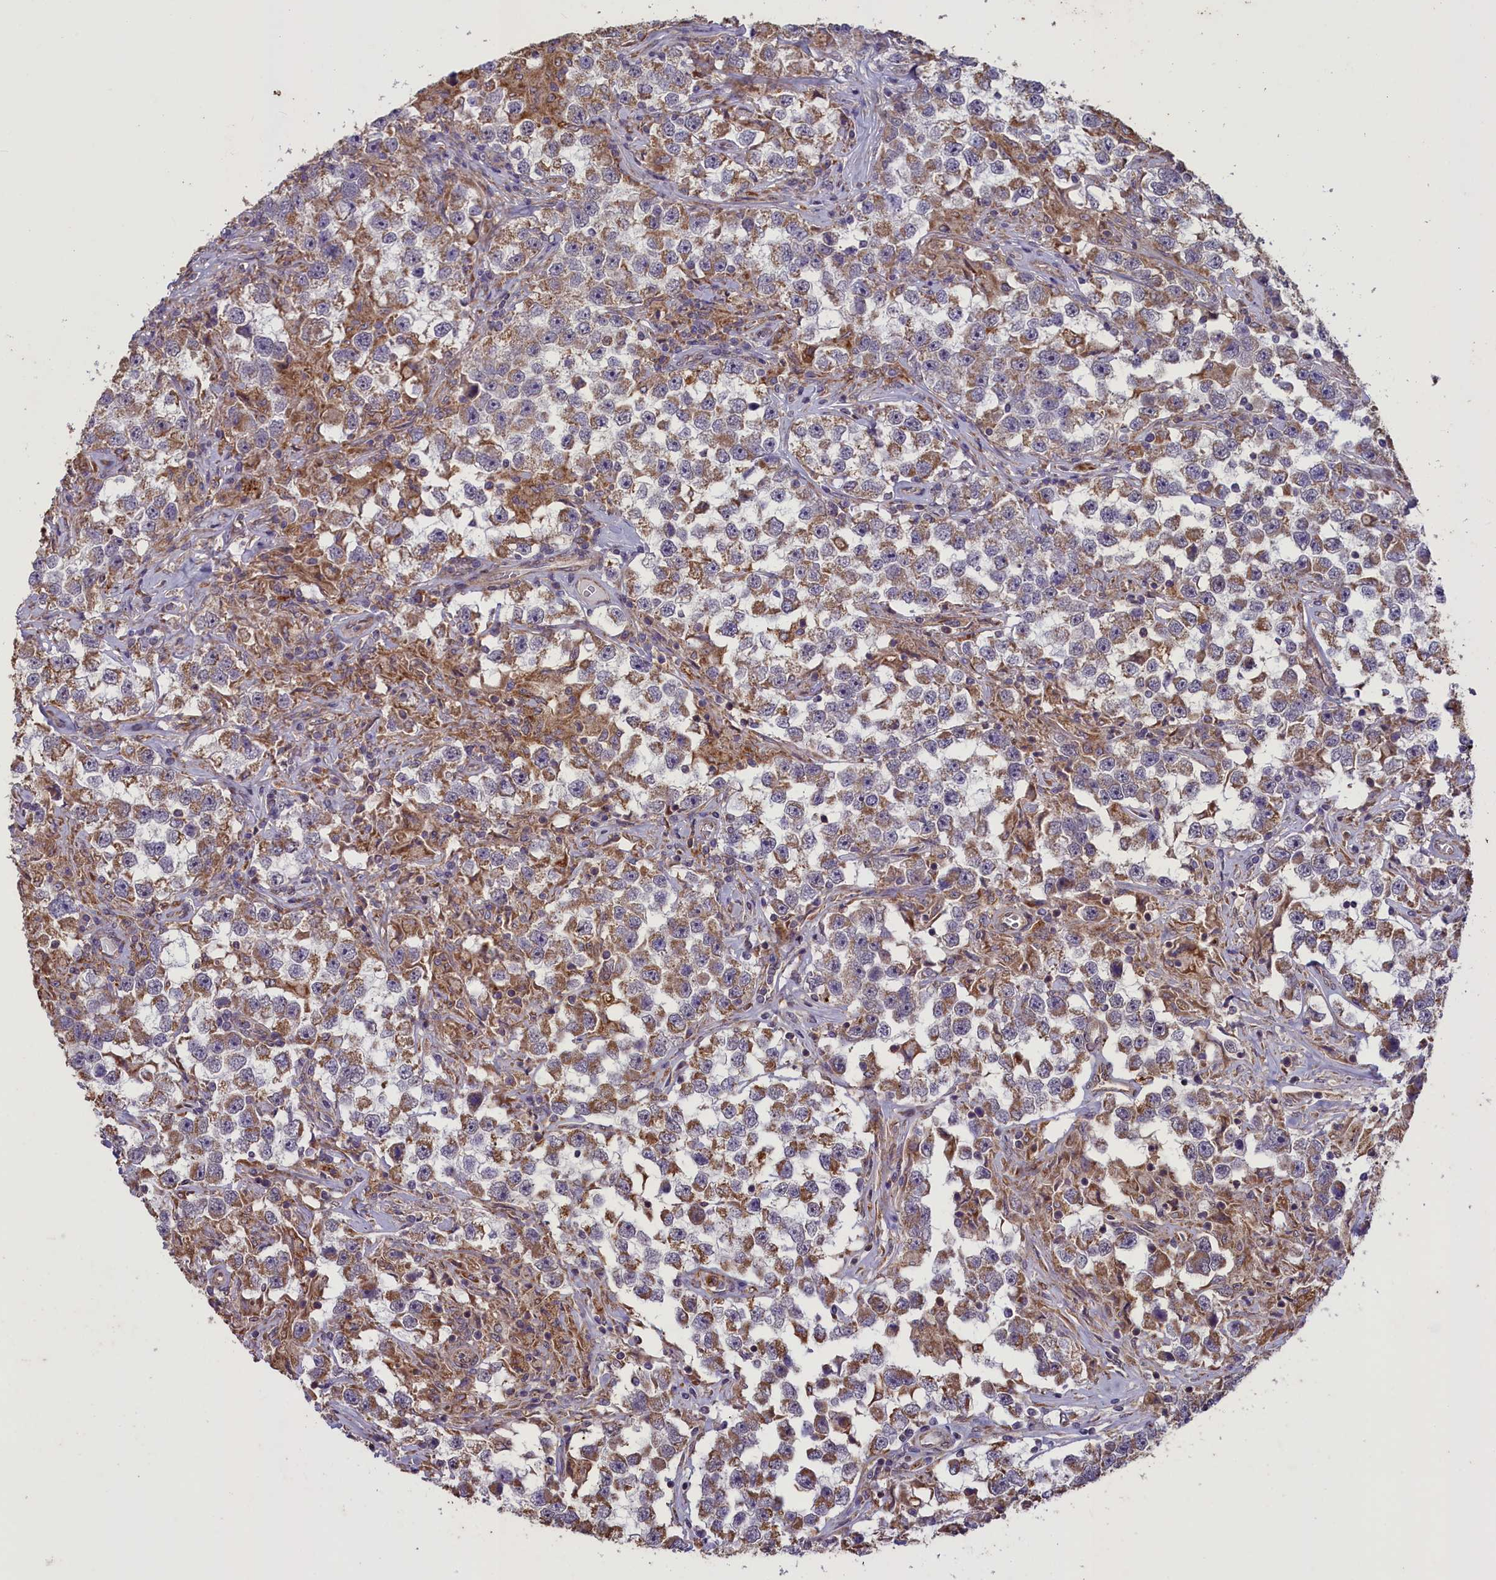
{"staining": {"intensity": "moderate", "quantity": ">75%", "location": "cytoplasmic/membranous"}, "tissue": "testis cancer", "cell_type": "Tumor cells", "image_type": "cancer", "snomed": [{"axis": "morphology", "description": "Seminoma, NOS"}, {"axis": "topography", "description": "Testis"}], "caption": "Moderate cytoplasmic/membranous positivity for a protein is appreciated in about >75% of tumor cells of testis seminoma using immunohistochemistry.", "gene": "ACAD8", "patient": {"sex": "male", "age": 46}}